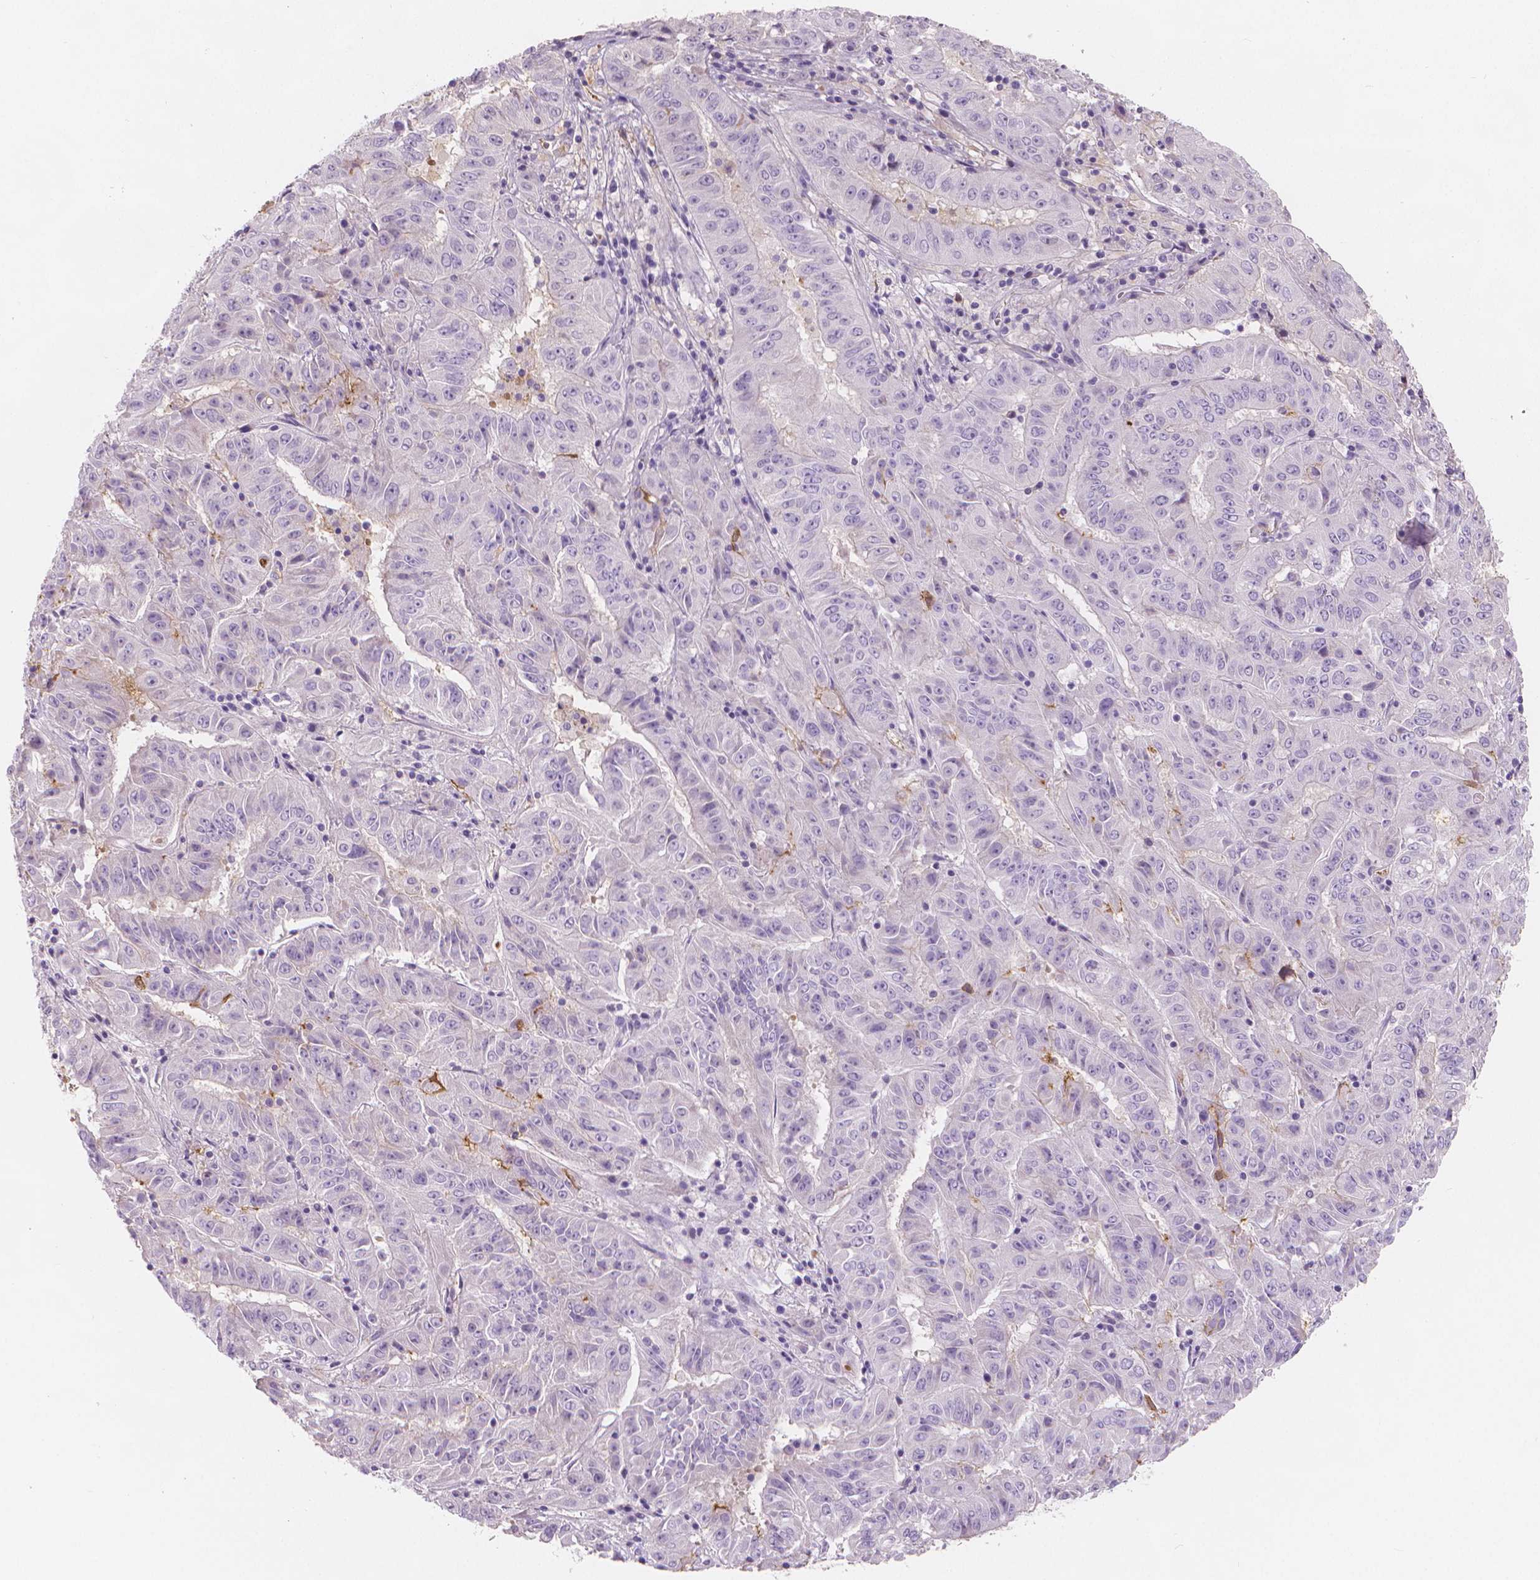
{"staining": {"intensity": "negative", "quantity": "none", "location": "none"}, "tissue": "pancreatic cancer", "cell_type": "Tumor cells", "image_type": "cancer", "snomed": [{"axis": "morphology", "description": "Adenocarcinoma, NOS"}, {"axis": "topography", "description": "Pancreas"}], "caption": "The IHC photomicrograph has no significant expression in tumor cells of pancreatic cancer (adenocarcinoma) tissue. (DAB immunohistochemistry (IHC) visualized using brightfield microscopy, high magnification).", "gene": "APOA4", "patient": {"sex": "male", "age": 63}}